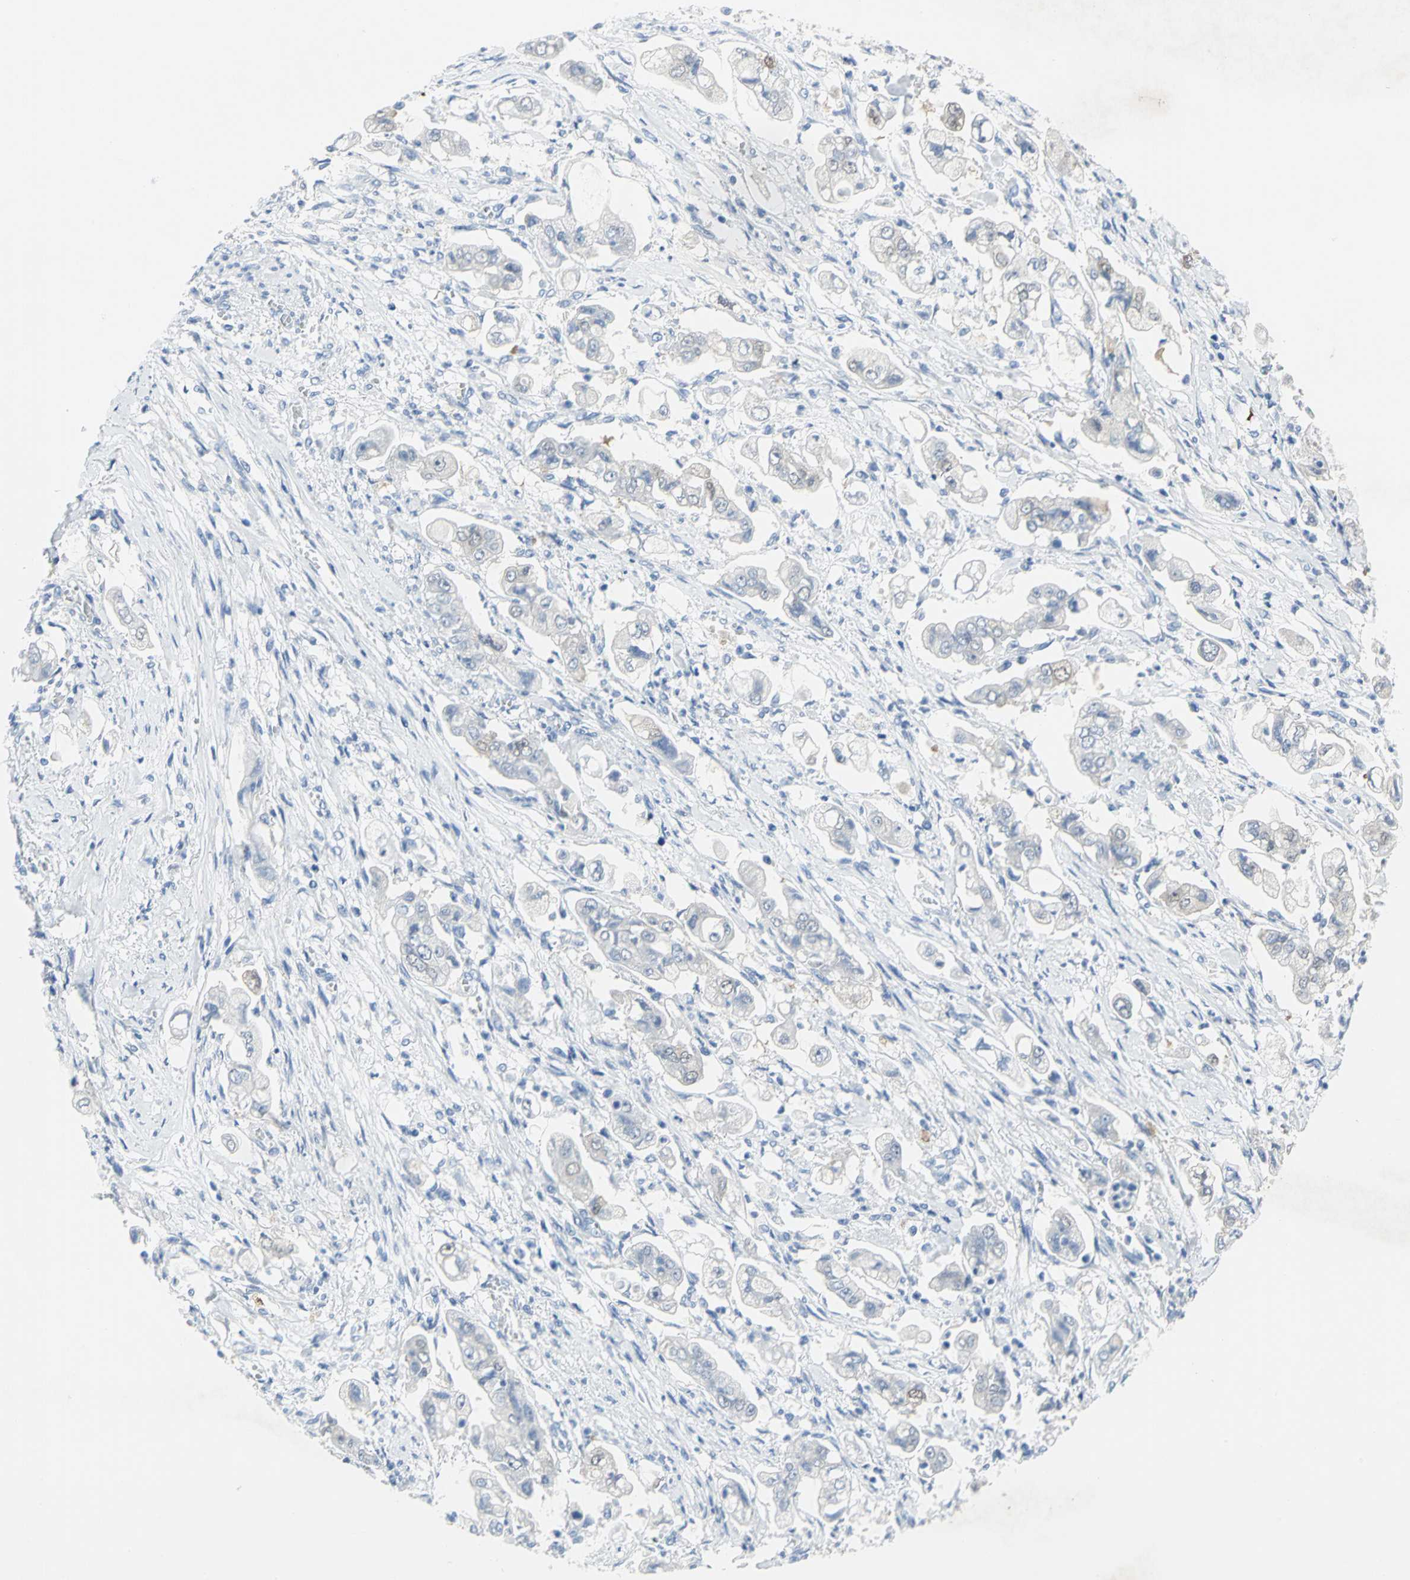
{"staining": {"intensity": "negative", "quantity": "none", "location": "none"}, "tissue": "stomach cancer", "cell_type": "Tumor cells", "image_type": "cancer", "snomed": [{"axis": "morphology", "description": "Adenocarcinoma, NOS"}, {"axis": "topography", "description": "Stomach"}], "caption": "This image is of adenocarcinoma (stomach) stained with immunohistochemistry (IHC) to label a protein in brown with the nuclei are counter-stained blue. There is no staining in tumor cells. (Brightfield microscopy of DAB (3,3'-diaminobenzidine) immunohistochemistry (IHC) at high magnification).", "gene": "SFN", "patient": {"sex": "male", "age": 62}}